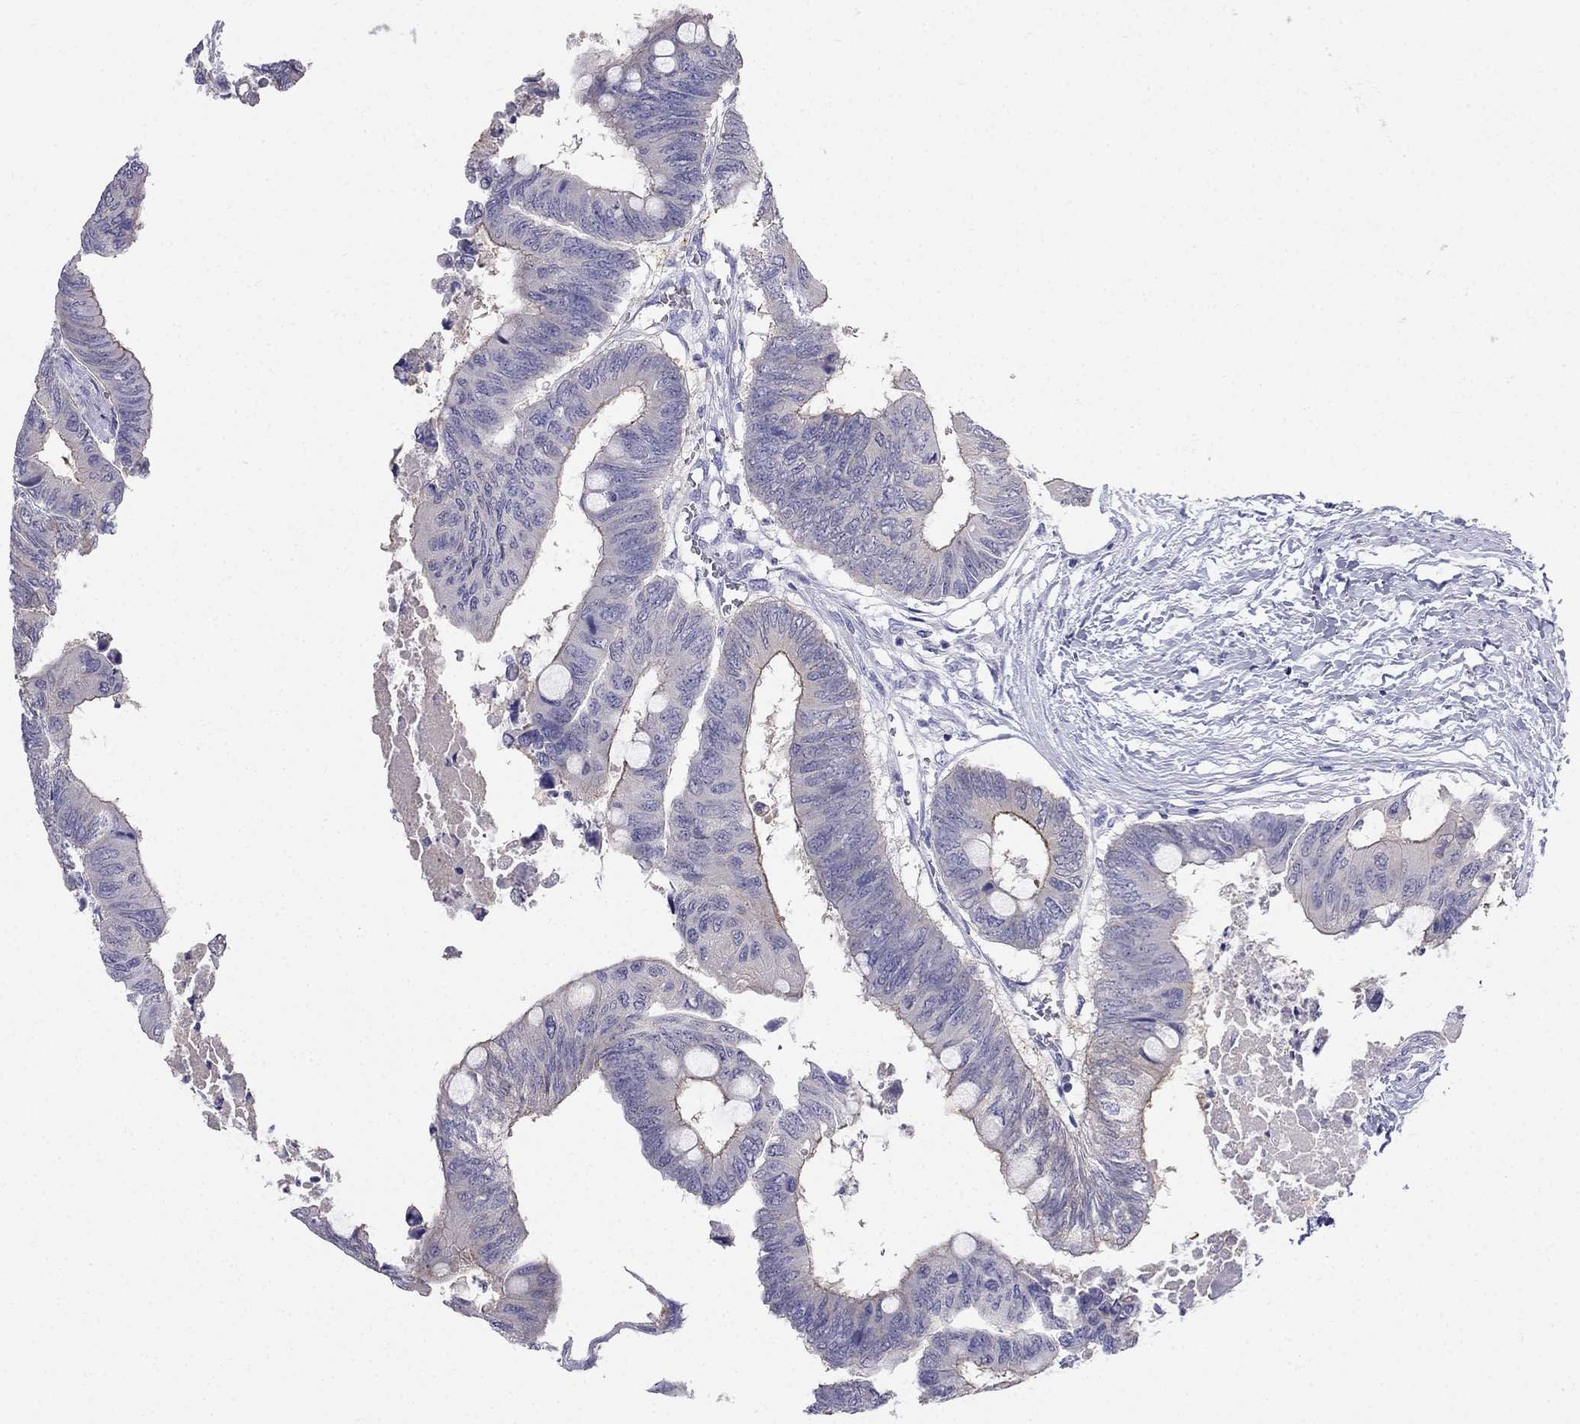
{"staining": {"intensity": "moderate", "quantity": "<25%", "location": "cytoplasmic/membranous"}, "tissue": "colorectal cancer", "cell_type": "Tumor cells", "image_type": "cancer", "snomed": [{"axis": "morphology", "description": "Normal tissue, NOS"}, {"axis": "morphology", "description": "Adenocarcinoma, NOS"}, {"axis": "topography", "description": "Rectum"}, {"axis": "topography", "description": "Peripheral nerve tissue"}], "caption": "This is a histology image of immunohistochemistry (IHC) staining of colorectal adenocarcinoma, which shows moderate staining in the cytoplasmic/membranous of tumor cells.", "gene": "RFLNA", "patient": {"sex": "male", "age": 92}}